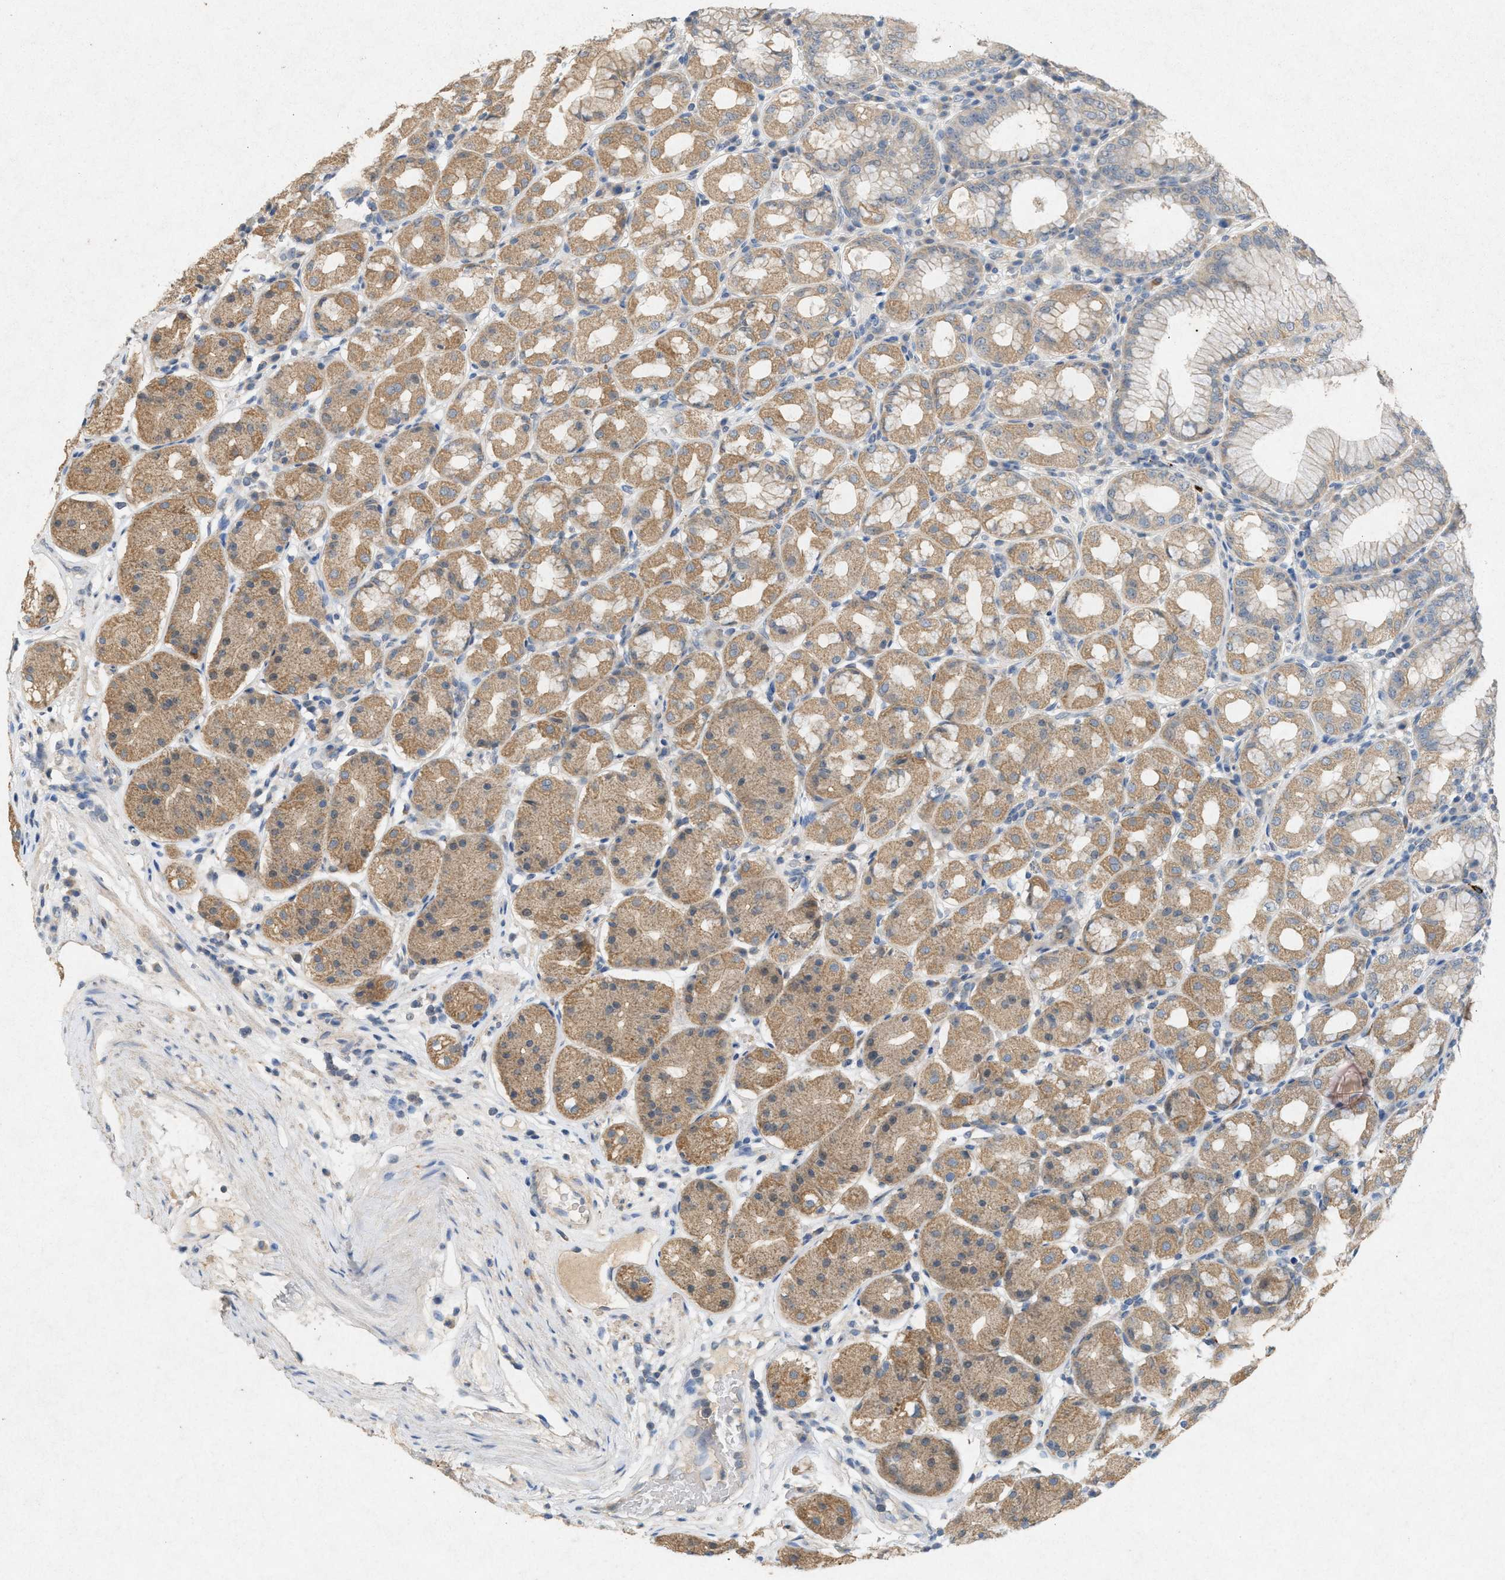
{"staining": {"intensity": "weak", "quantity": ">75%", "location": "cytoplasmic/membranous"}, "tissue": "stomach", "cell_type": "Glandular cells", "image_type": "normal", "snomed": [{"axis": "morphology", "description": "Normal tissue, NOS"}, {"axis": "topography", "description": "Stomach"}, {"axis": "topography", "description": "Stomach, lower"}], "caption": "Glandular cells exhibit low levels of weak cytoplasmic/membranous staining in approximately >75% of cells in unremarkable human stomach.", "gene": "DCAF7", "patient": {"sex": "female", "age": 56}}